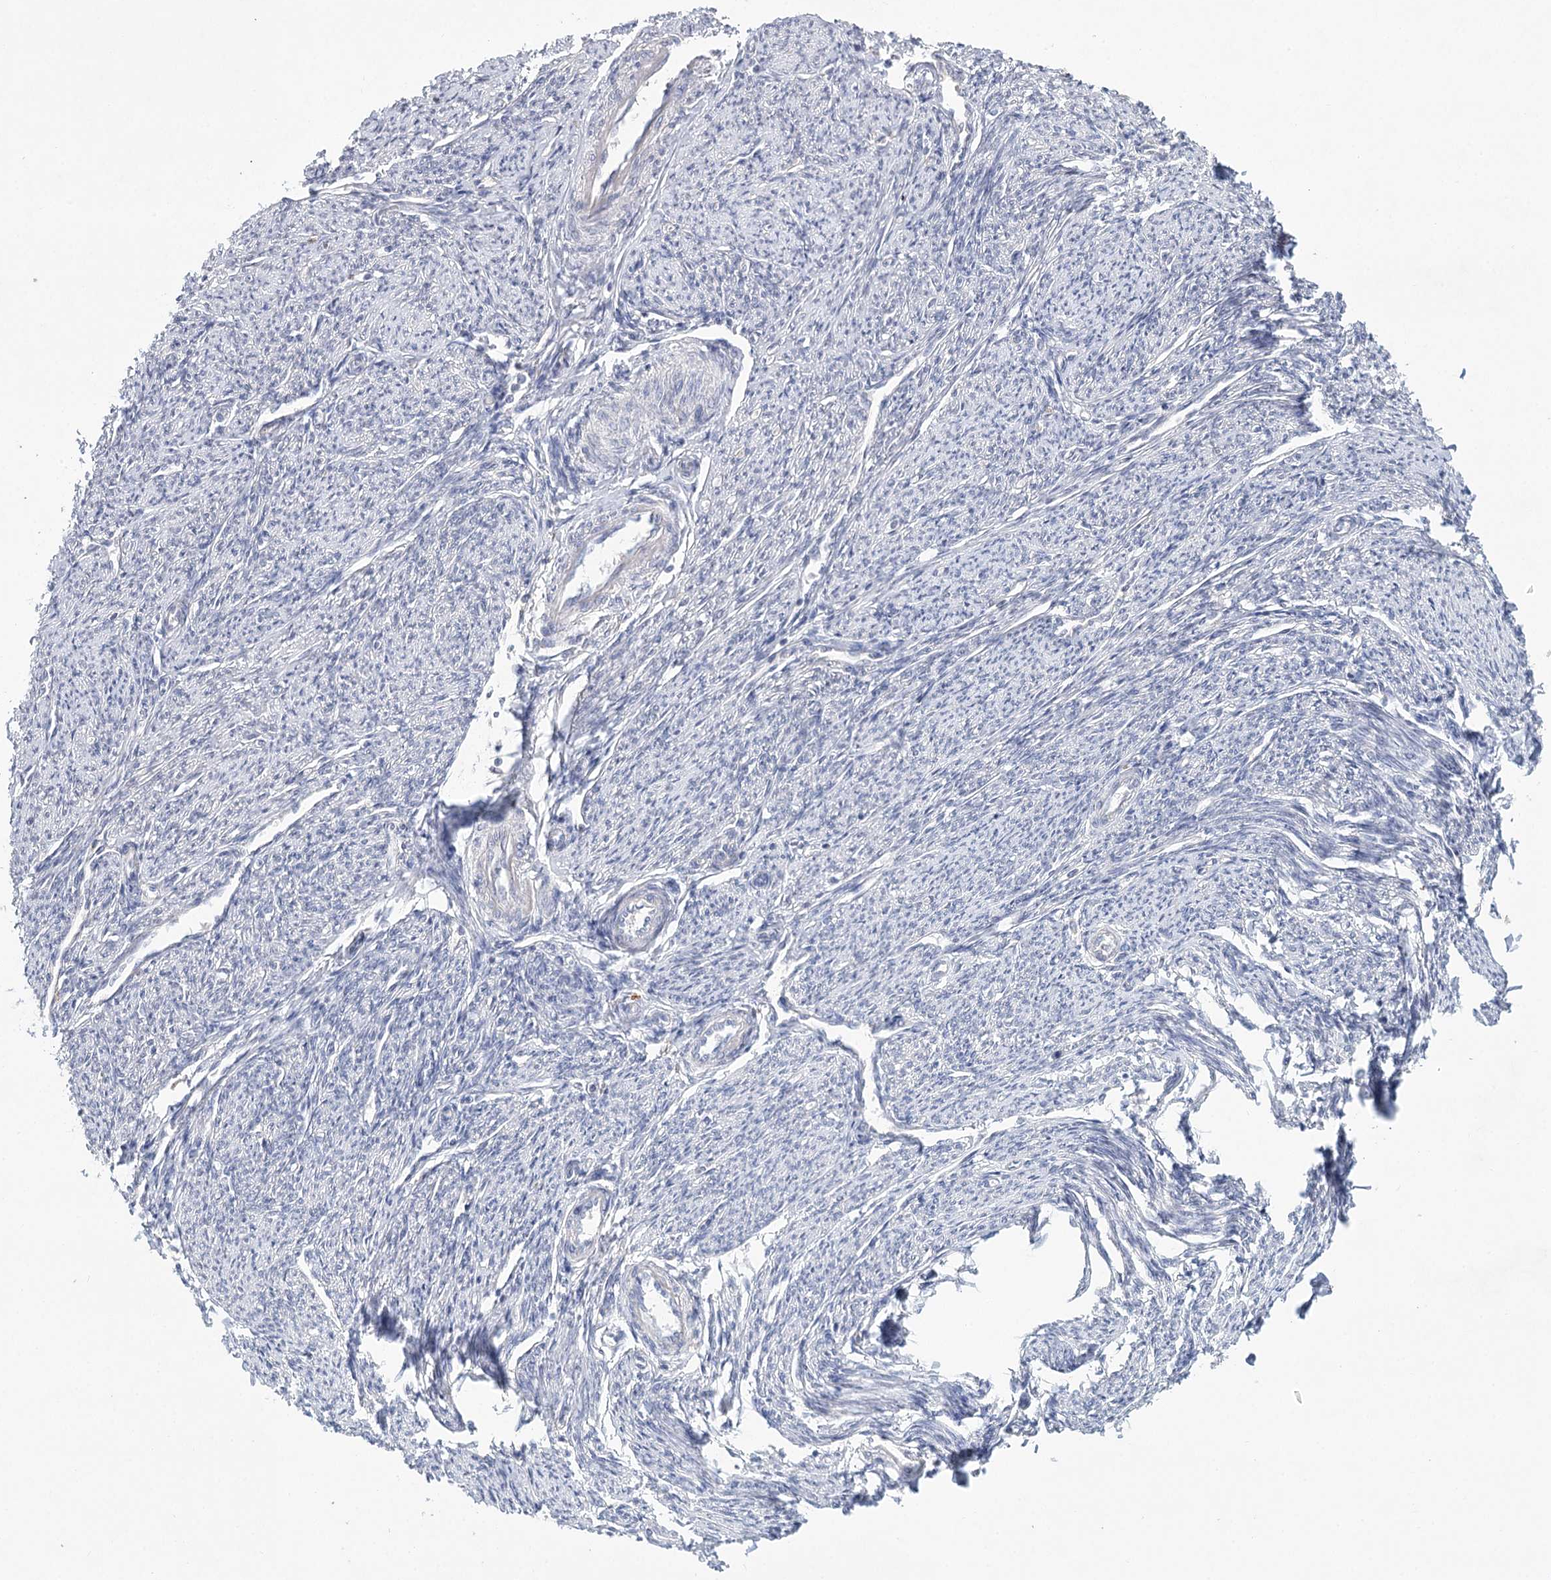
{"staining": {"intensity": "negative", "quantity": "none", "location": "none"}, "tissue": "smooth muscle", "cell_type": "Smooth muscle cells", "image_type": "normal", "snomed": [{"axis": "morphology", "description": "Normal tissue, NOS"}, {"axis": "topography", "description": "Smooth muscle"}, {"axis": "topography", "description": "Uterus"}], "caption": "An image of smooth muscle stained for a protein reveals no brown staining in smooth muscle cells. (DAB (3,3'-diaminobenzidine) immunohistochemistry (IHC) with hematoxylin counter stain).", "gene": "ARHGAP44", "patient": {"sex": "female", "age": 59}}